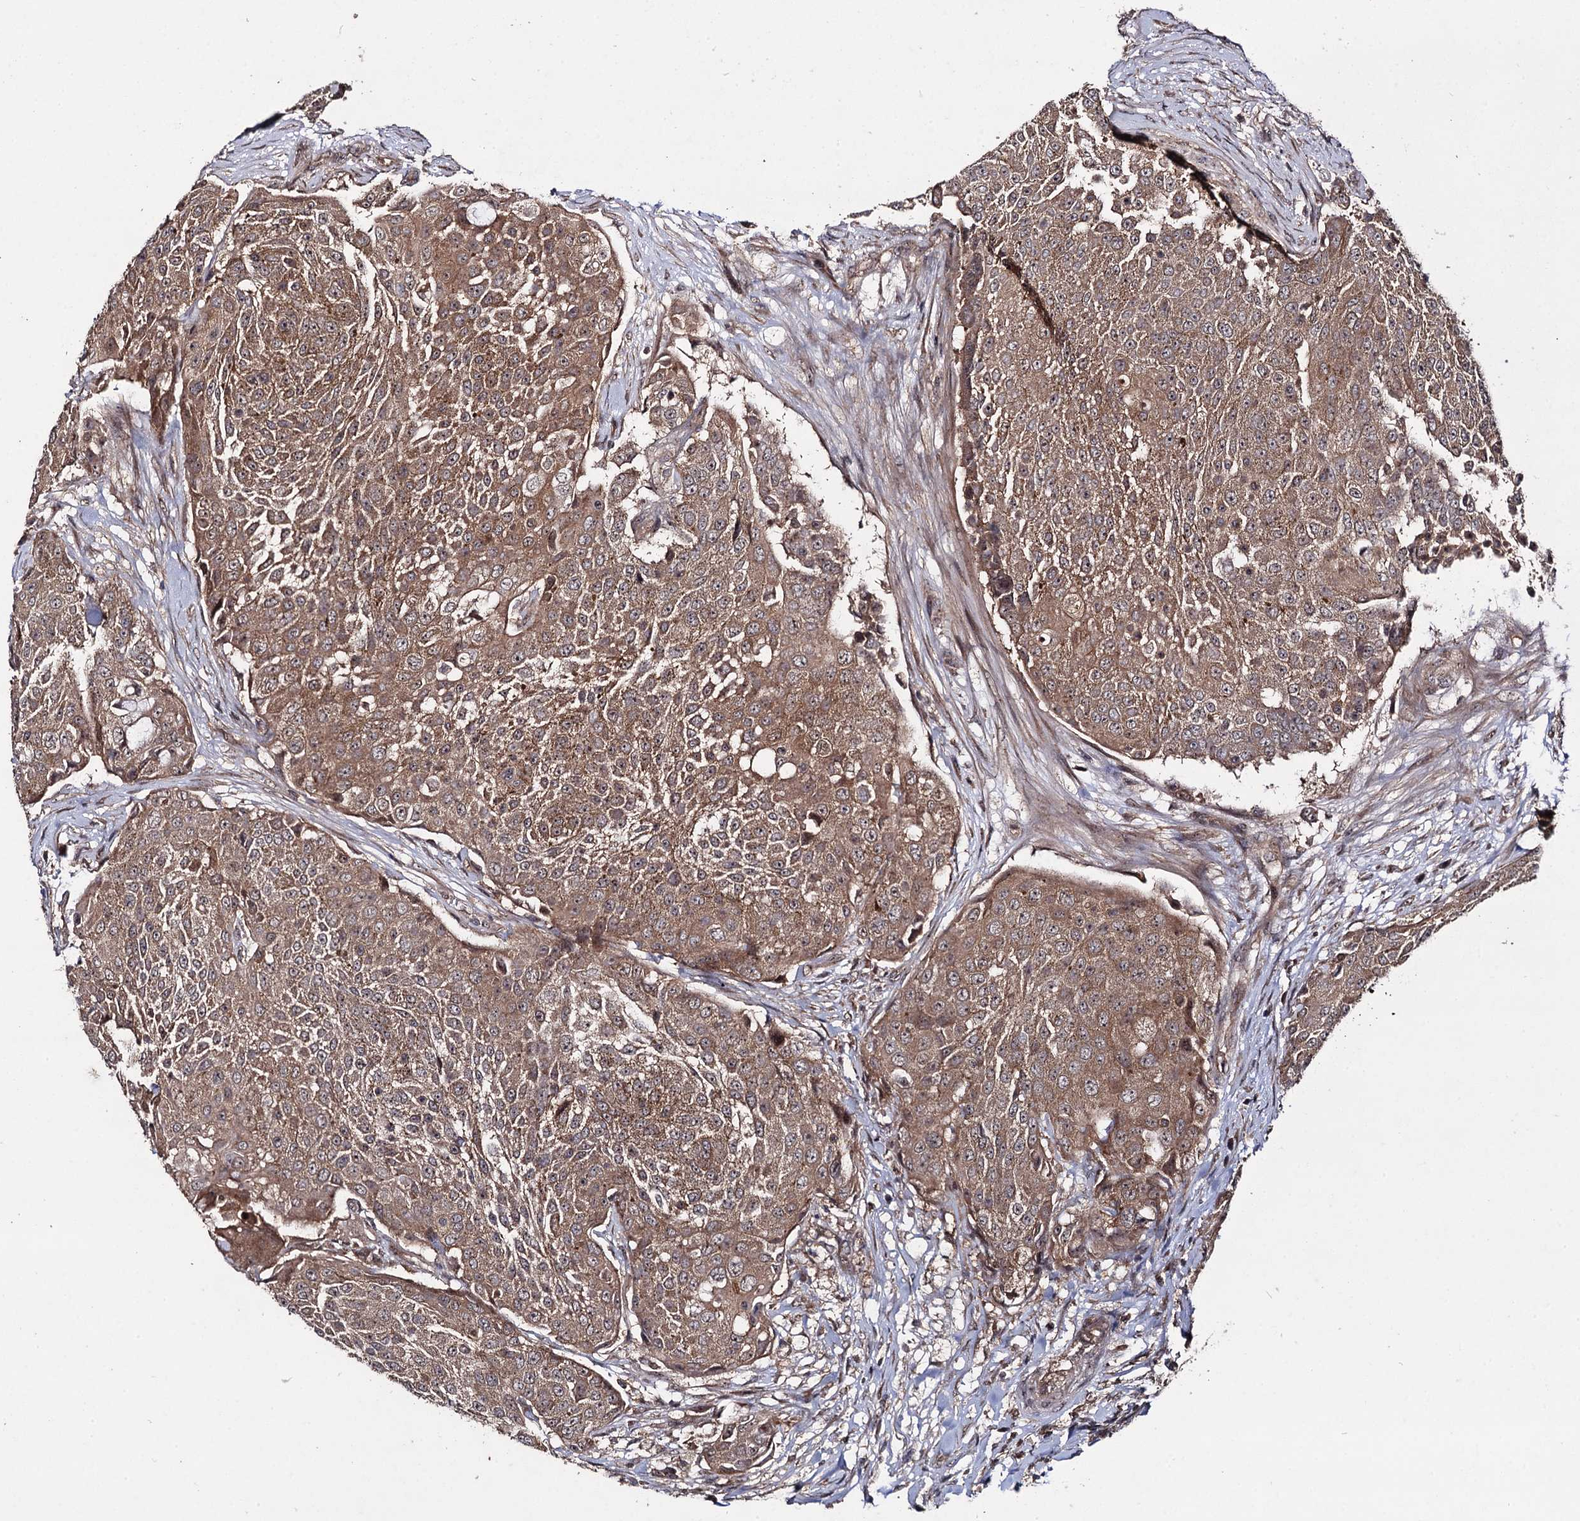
{"staining": {"intensity": "moderate", "quantity": ">75%", "location": "cytoplasmic/membranous"}, "tissue": "urothelial cancer", "cell_type": "Tumor cells", "image_type": "cancer", "snomed": [{"axis": "morphology", "description": "Urothelial carcinoma, High grade"}, {"axis": "topography", "description": "Urinary bladder"}], "caption": "Approximately >75% of tumor cells in urothelial carcinoma (high-grade) reveal moderate cytoplasmic/membranous protein staining as visualized by brown immunohistochemical staining.", "gene": "KXD1", "patient": {"sex": "female", "age": 63}}